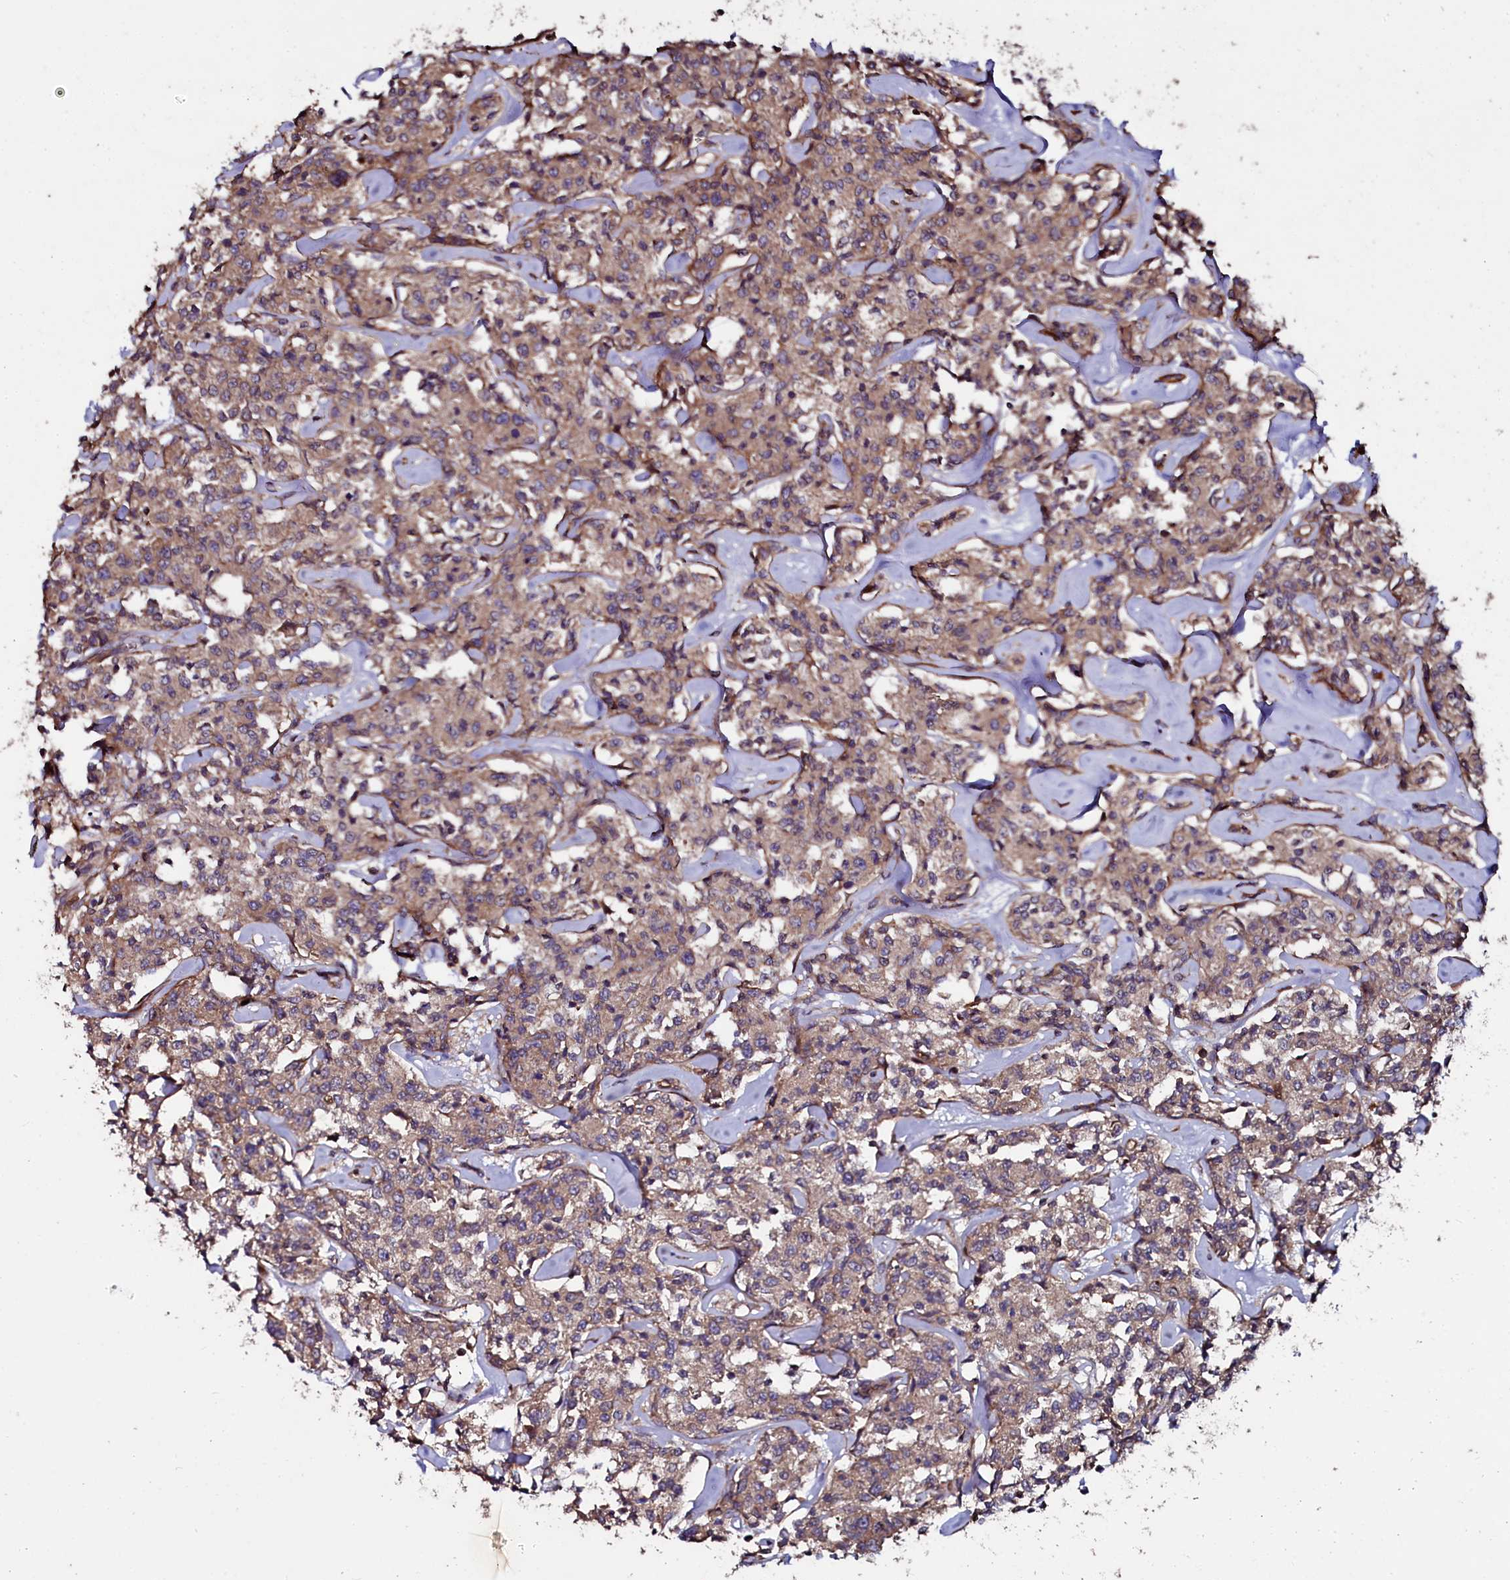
{"staining": {"intensity": "moderate", "quantity": ">75%", "location": "cytoplasmic/membranous"}, "tissue": "lymphoma", "cell_type": "Tumor cells", "image_type": "cancer", "snomed": [{"axis": "morphology", "description": "Malignant lymphoma, non-Hodgkin's type, Low grade"}, {"axis": "topography", "description": "Small intestine"}], "caption": "Human low-grade malignant lymphoma, non-Hodgkin's type stained with a protein marker reveals moderate staining in tumor cells.", "gene": "USPL1", "patient": {"sex": "female", "age": 59}}